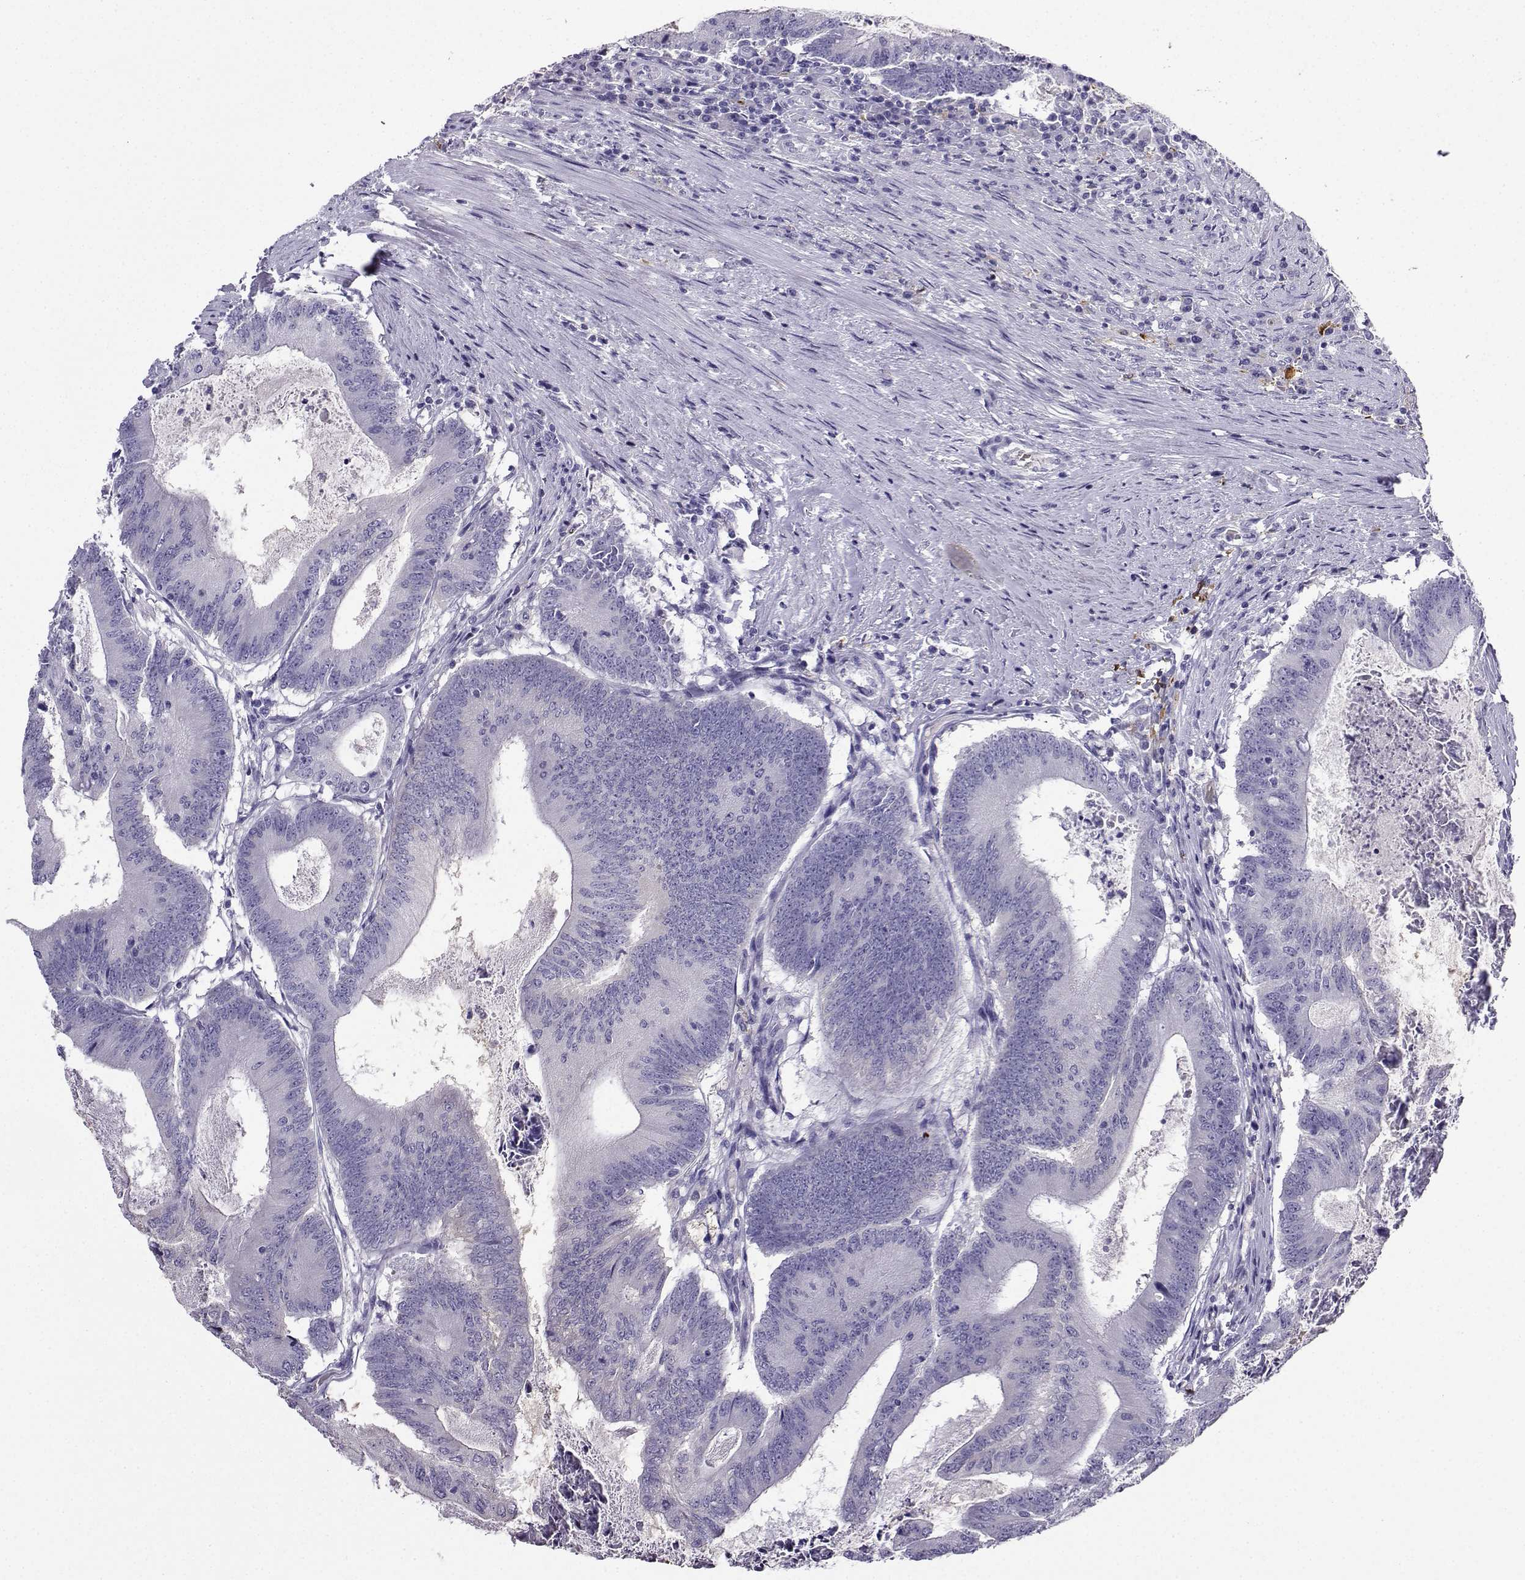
{"staining": {"intensity": "negative", "quantity": "none", "location": "none"}, "tissue": "colorectal cancer", "cell_type": "Tumor cells", "image_type": "cancer", "snomed": [{"axis": "morphology", "description": "Adenocarcinoma, NOS"}, {"axis": "topography", "description": "Colon"}], "caption": "Tumor cells show no significant positivity in colorectal cancer (adenocarcinoma).", "gene": "LINGO1", "patient": {"sex": "female", "age": 70}}